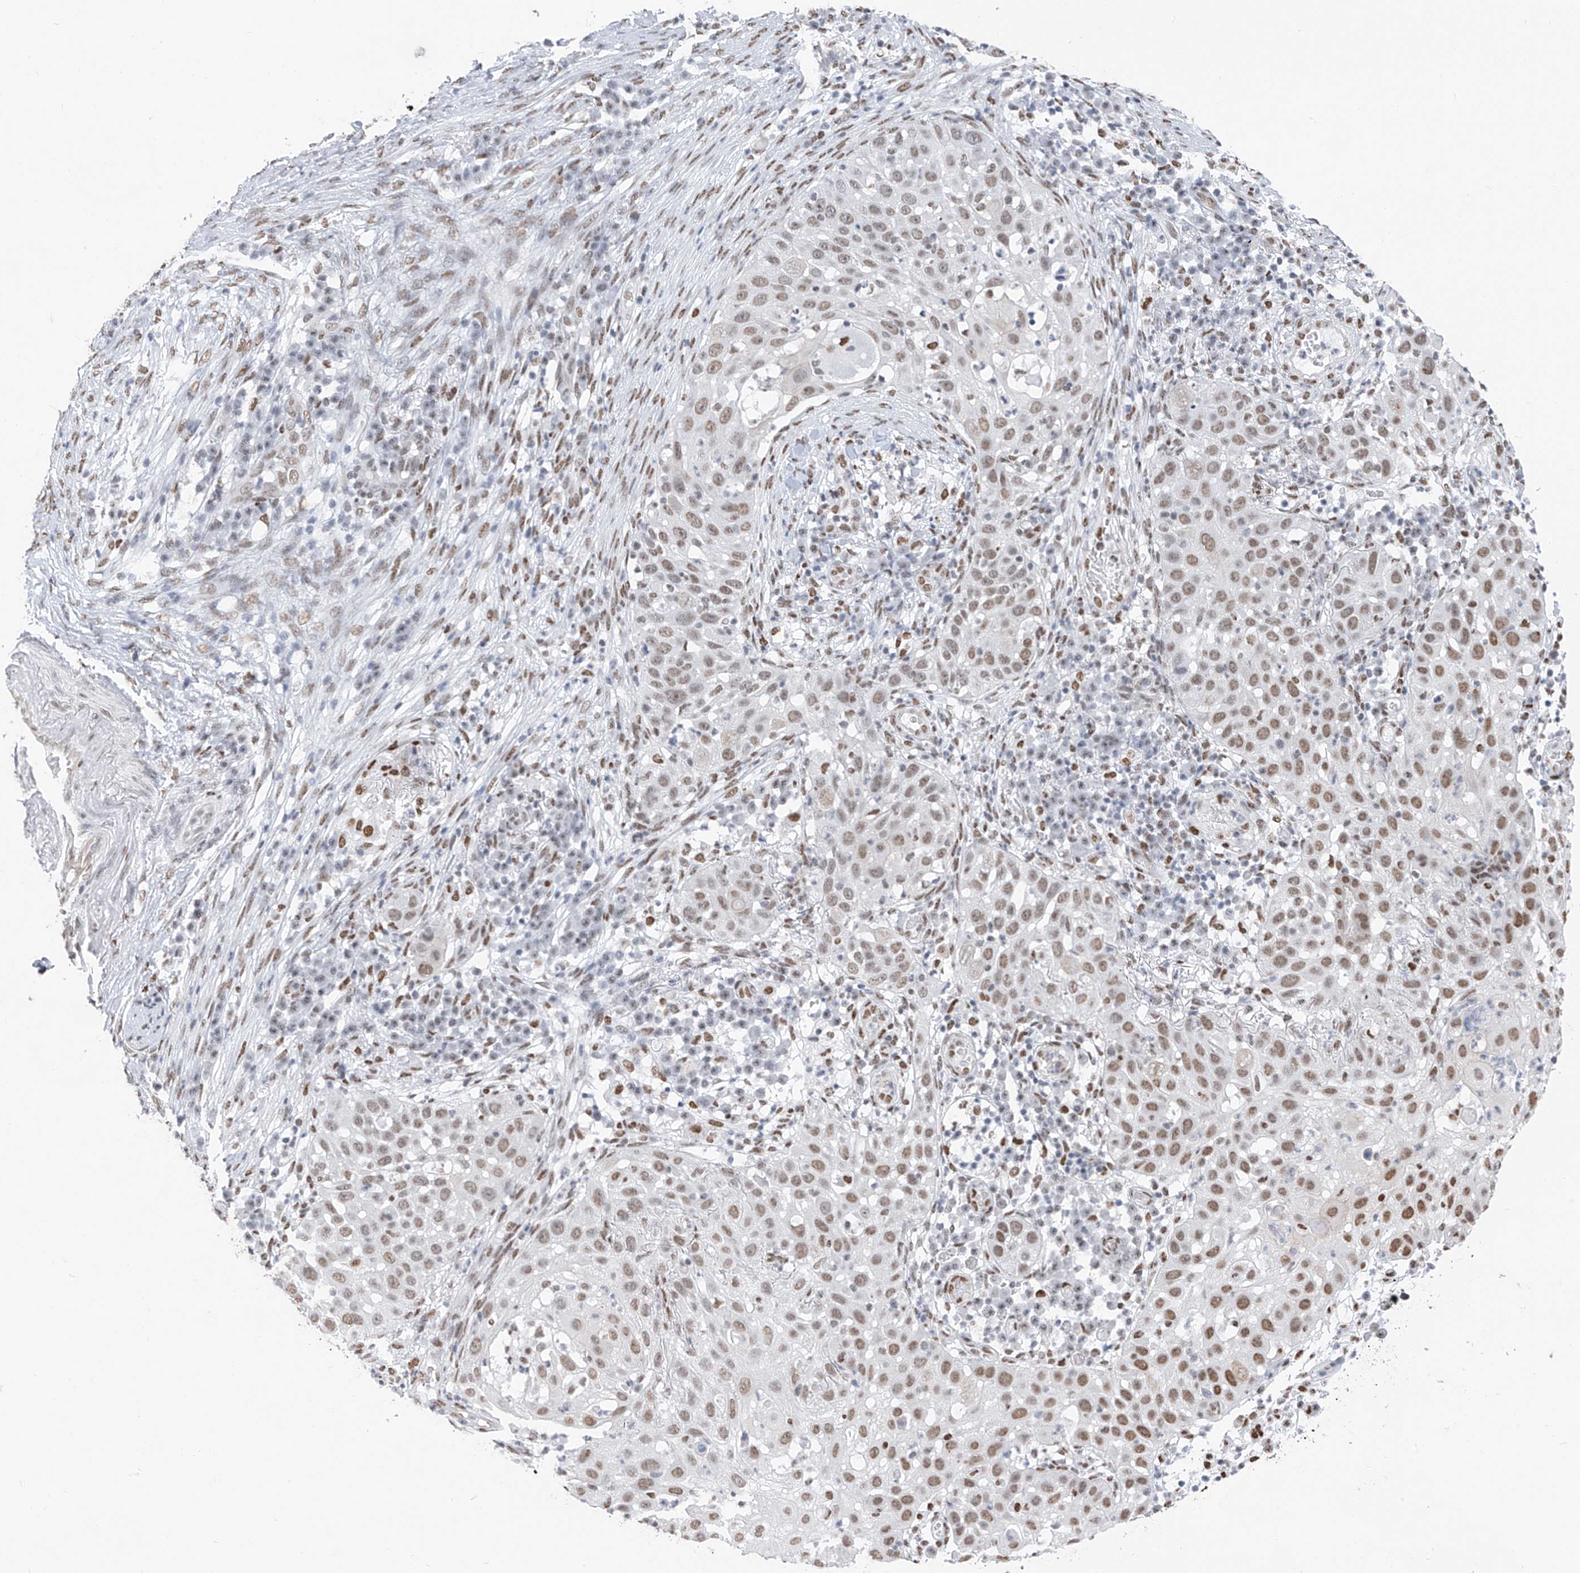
{"staining": {"intensity": "moderate", "quantity": ">75%", "location": "nuclear"}, "tissue": "skin cancer", "cell_type": "Tumor cells", "image_type": "cancer", "snomed": [{"axis": "morphology", "description": "Squamous cell carcinoma, NOS"}, {"axis": "topography", "description": "Skin"}], "caption": "IHC of human skin squamous cell carcinoma reveals medium levels of moderate nuclear staining in approximately >75% of tumor cells.", "gene": "KHSRP", "patient": {"sex": "female", "age": 44}}